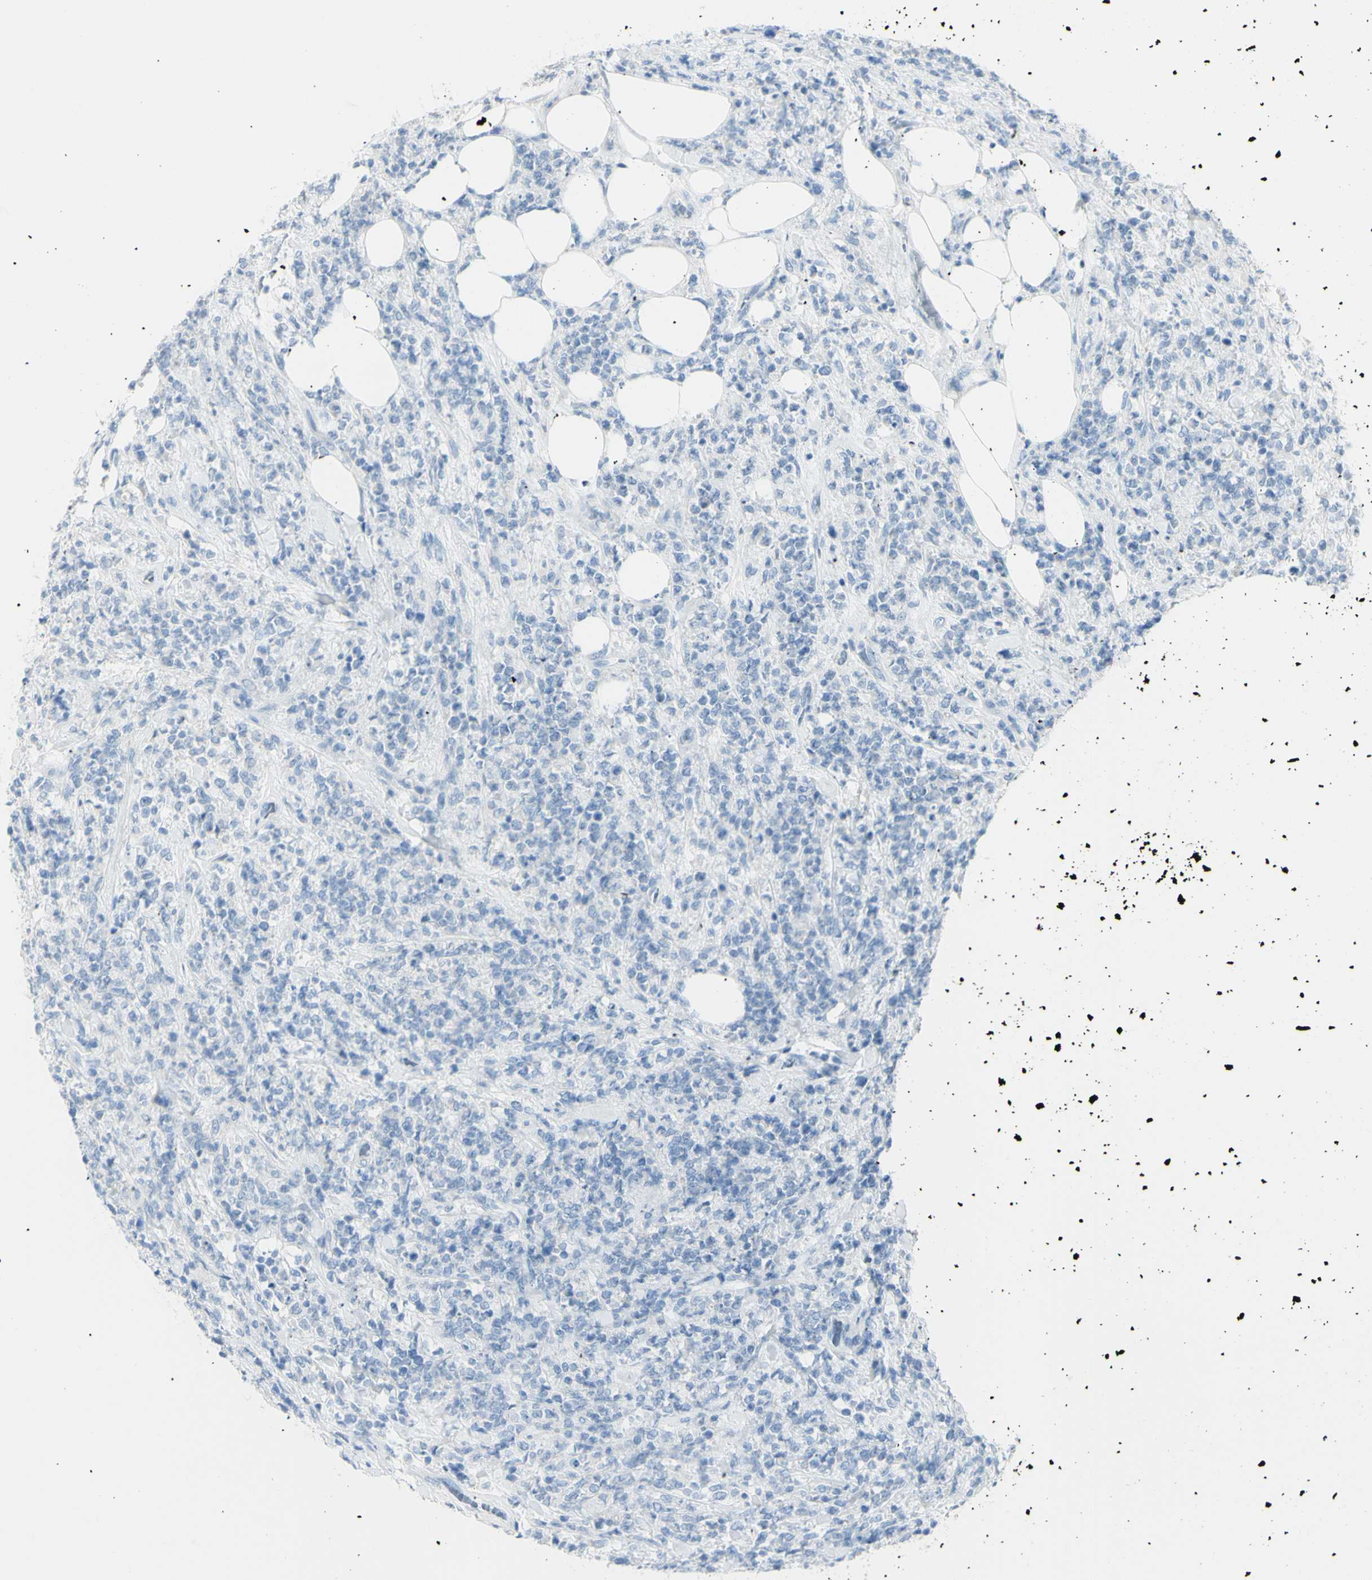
{"staining": {"intensity": "negative", "quantity": "none", "location": "none"}, "tissue": "lymphoma", "cell_type": "Tumor cells", "image_type": "cancer", "snomed": [{"axis": "morphology", "description": "Malignant lymphoma, non-Hodgkin's type, High grade"}, {"axis": "topography", "description": "Soft tissue"}], "caption": "High power microscopy histopathology image of an immunohistochemistry photomicrograph of malignant lymphoma, non-Hodgkin's type (high-grade), revealing no significant staining in tumor cells.", "gene": "LETM1", "patient": {"sex": "male", "age": 18}}